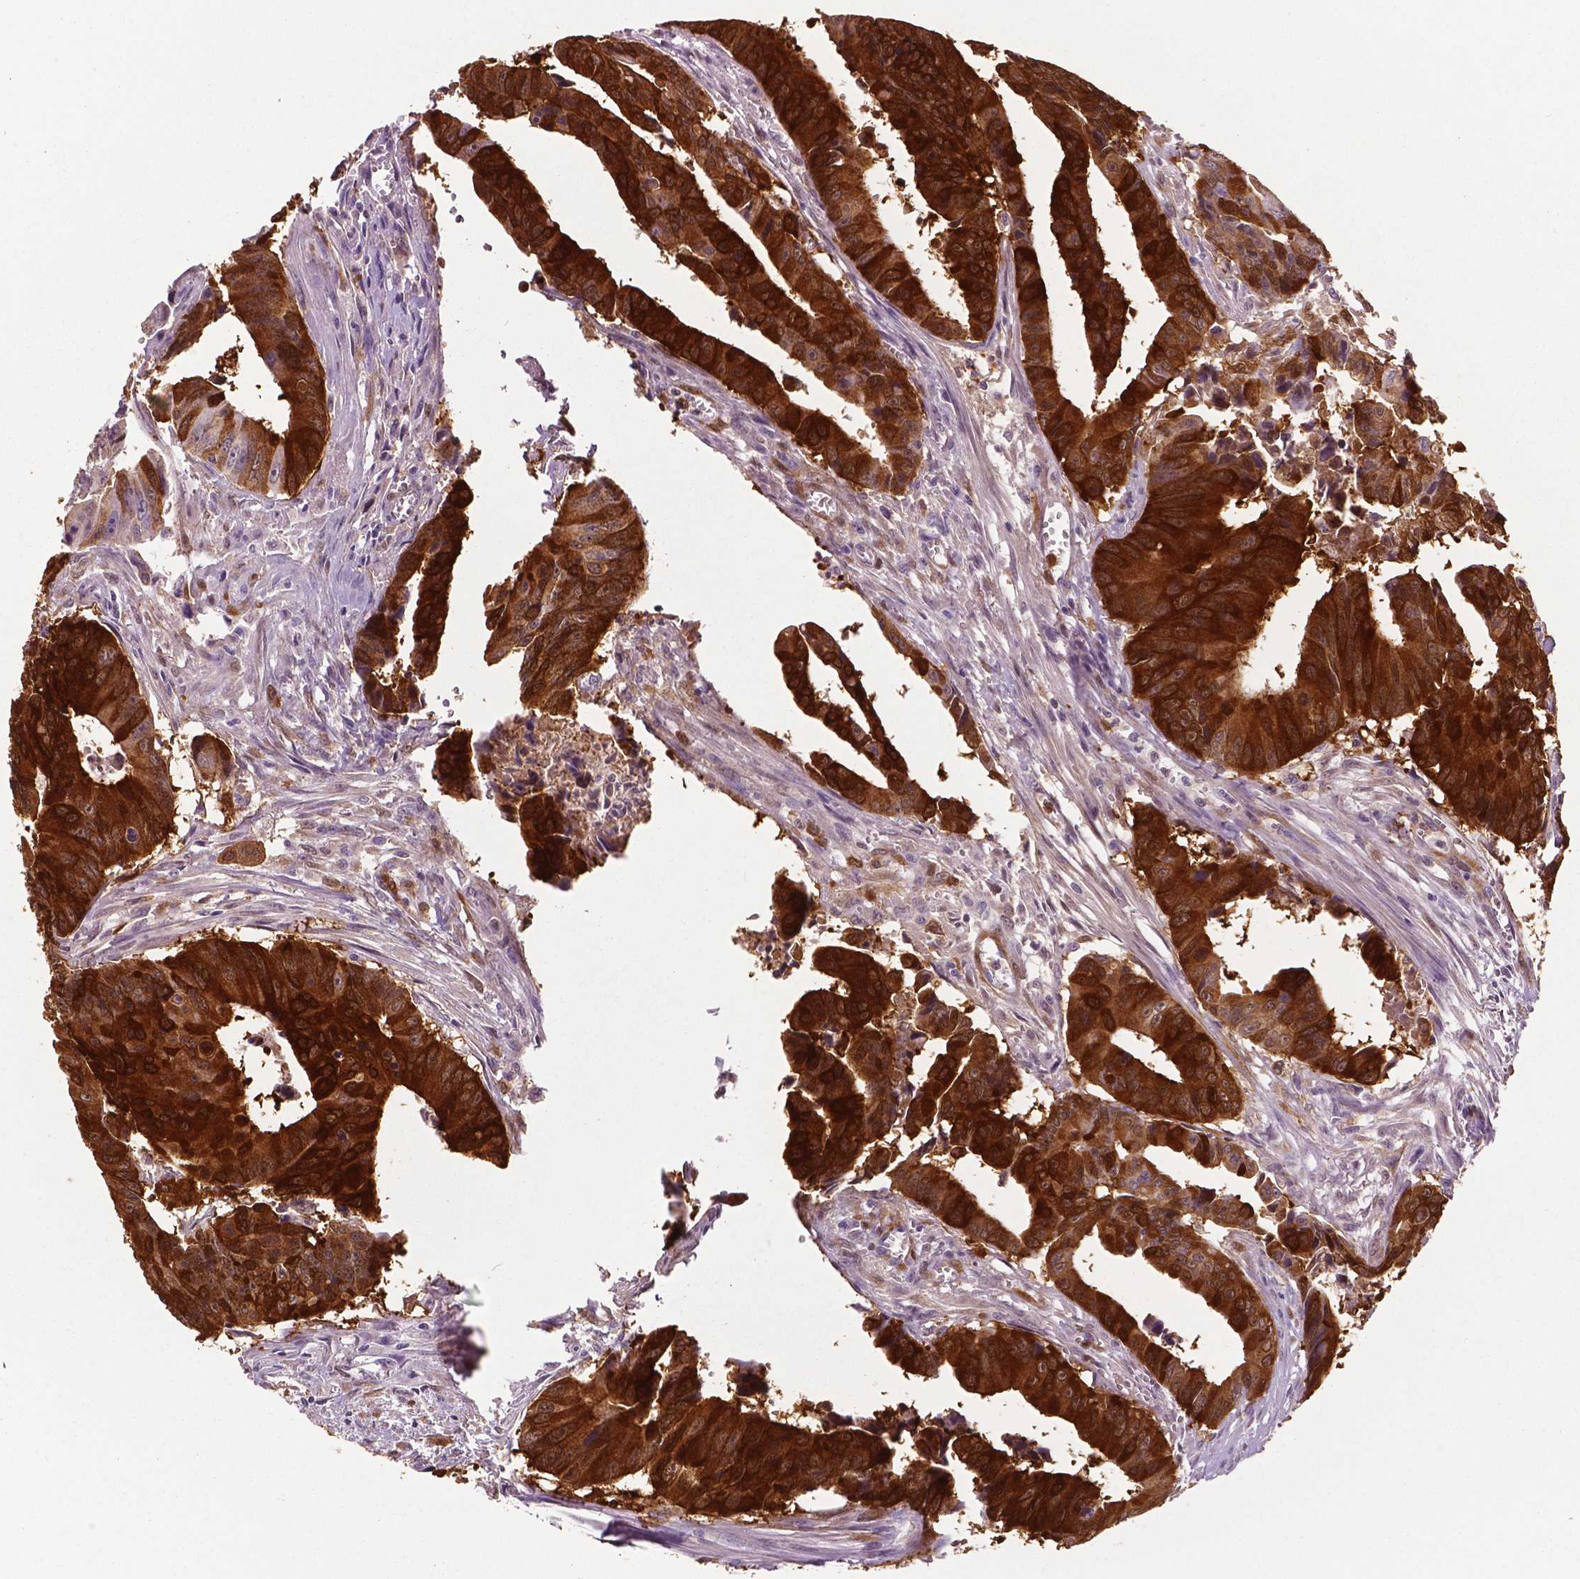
{"staining": {"intensity": "strong", "quantity": ">75%", "location": "cytoplasmic/membranous"}, "tissue": "colorectal cancer", "cell_type": "Tumor cells", "image_type": "cancer", "snomed": [{"axis": "morphology", "description": "Adenocarcinoma, NOS"}, {"axis": "topography", "description": "Colon"}], "caption": "Adenocarcinoma (colorectal) stained for a protein displays strong cytoplasmic/membranous positivity in tumor cells.", "gene": "PHGDH", "patient": {"sex": "female", "age": 87}}